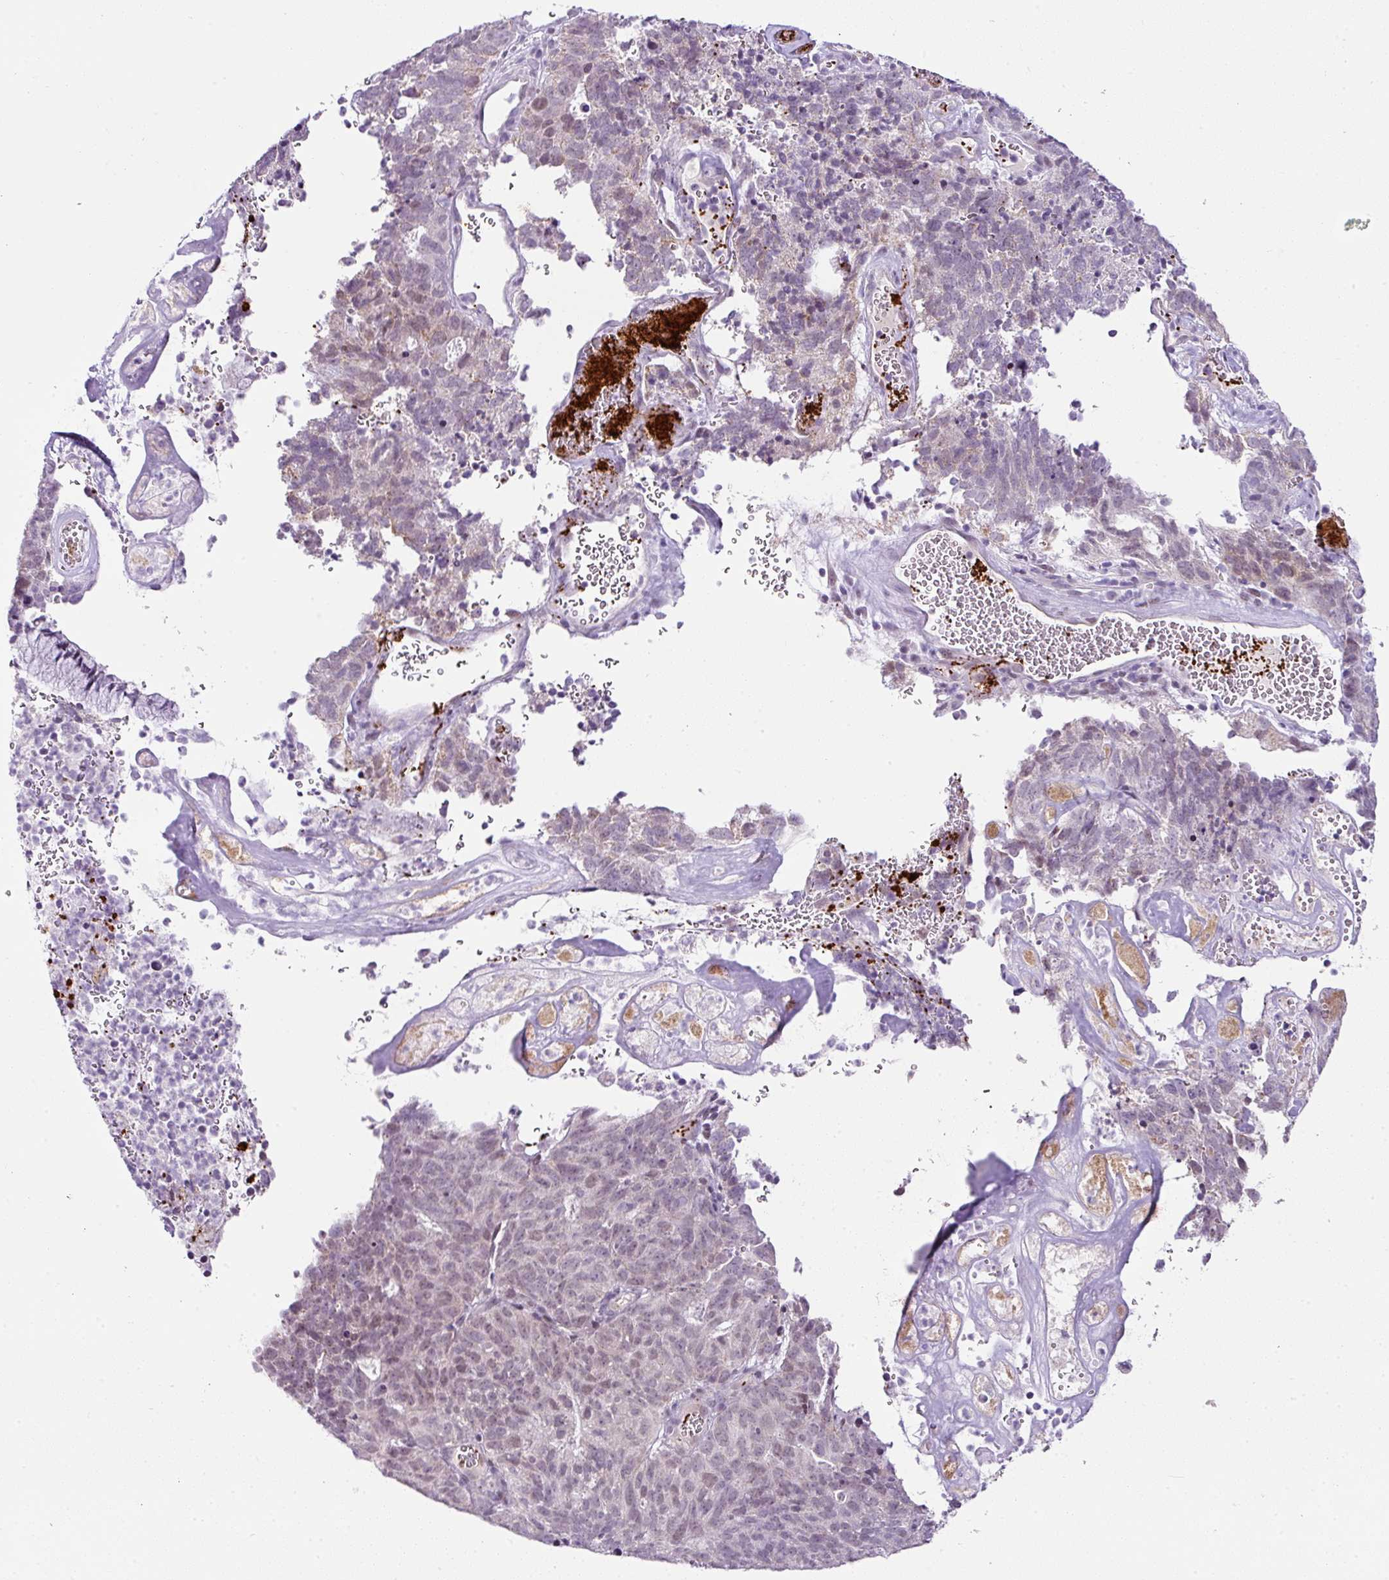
{"staining": {"intensity": "moderate", "quantity": "<25%", "location": "nuclear"}, "tissue": "cervical cancer", "cell_type": "Tumor cells", "image_type": "cancer", "snomed": [{"axis": "morphology", "description": "Adenocarcinoma, NOS"}, {"axis": "topography", "description": "Cervix"}], "caption": "A micrograph of adenocarcinoma (cervical) stained for a protein exhibits moderate nuclear brown staining in tumor cells.", "gene": "CMTM5", "patient": {"sex": "female", "age": 38}}